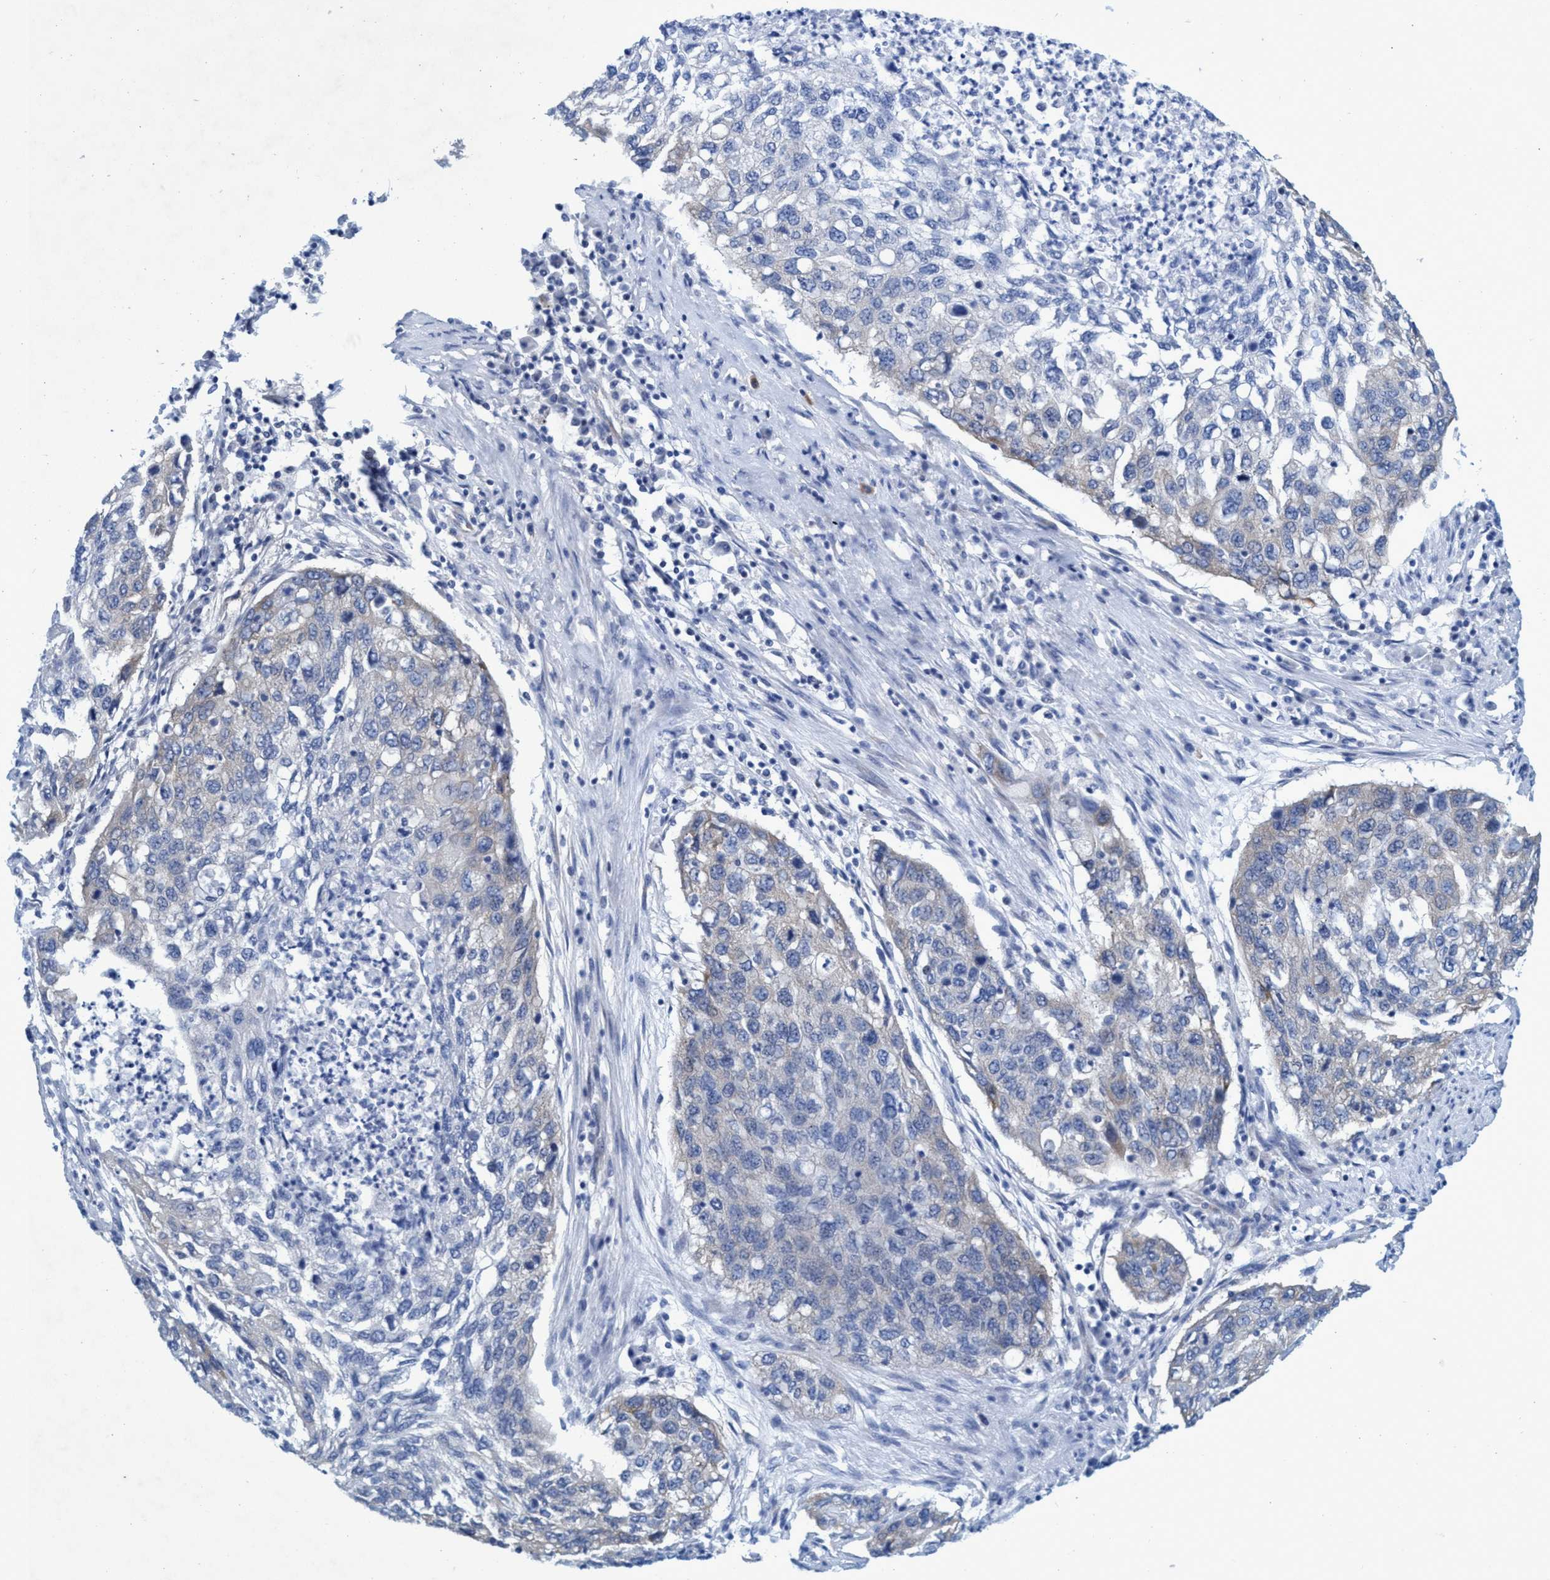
{"staining": {"intensity": "weak", "quantity": "<25%", "location": "cytoplasmic/membranous"}, "tissue": "lung cancer", "cell_type": "Tumor cells", "image_type": "cancer", "snomed": [{"axis": "morphology", "description": "Squamous cell carcinoma, NOS"}, {"axis": "topography", "description": "Lung"}], "caption": "Micrograph shows no significant protein expression in tumor cells of lung squamous cell carcinoma.", "gene": "R3HCC1", "patient": {"sex": "female", "age": 63}}